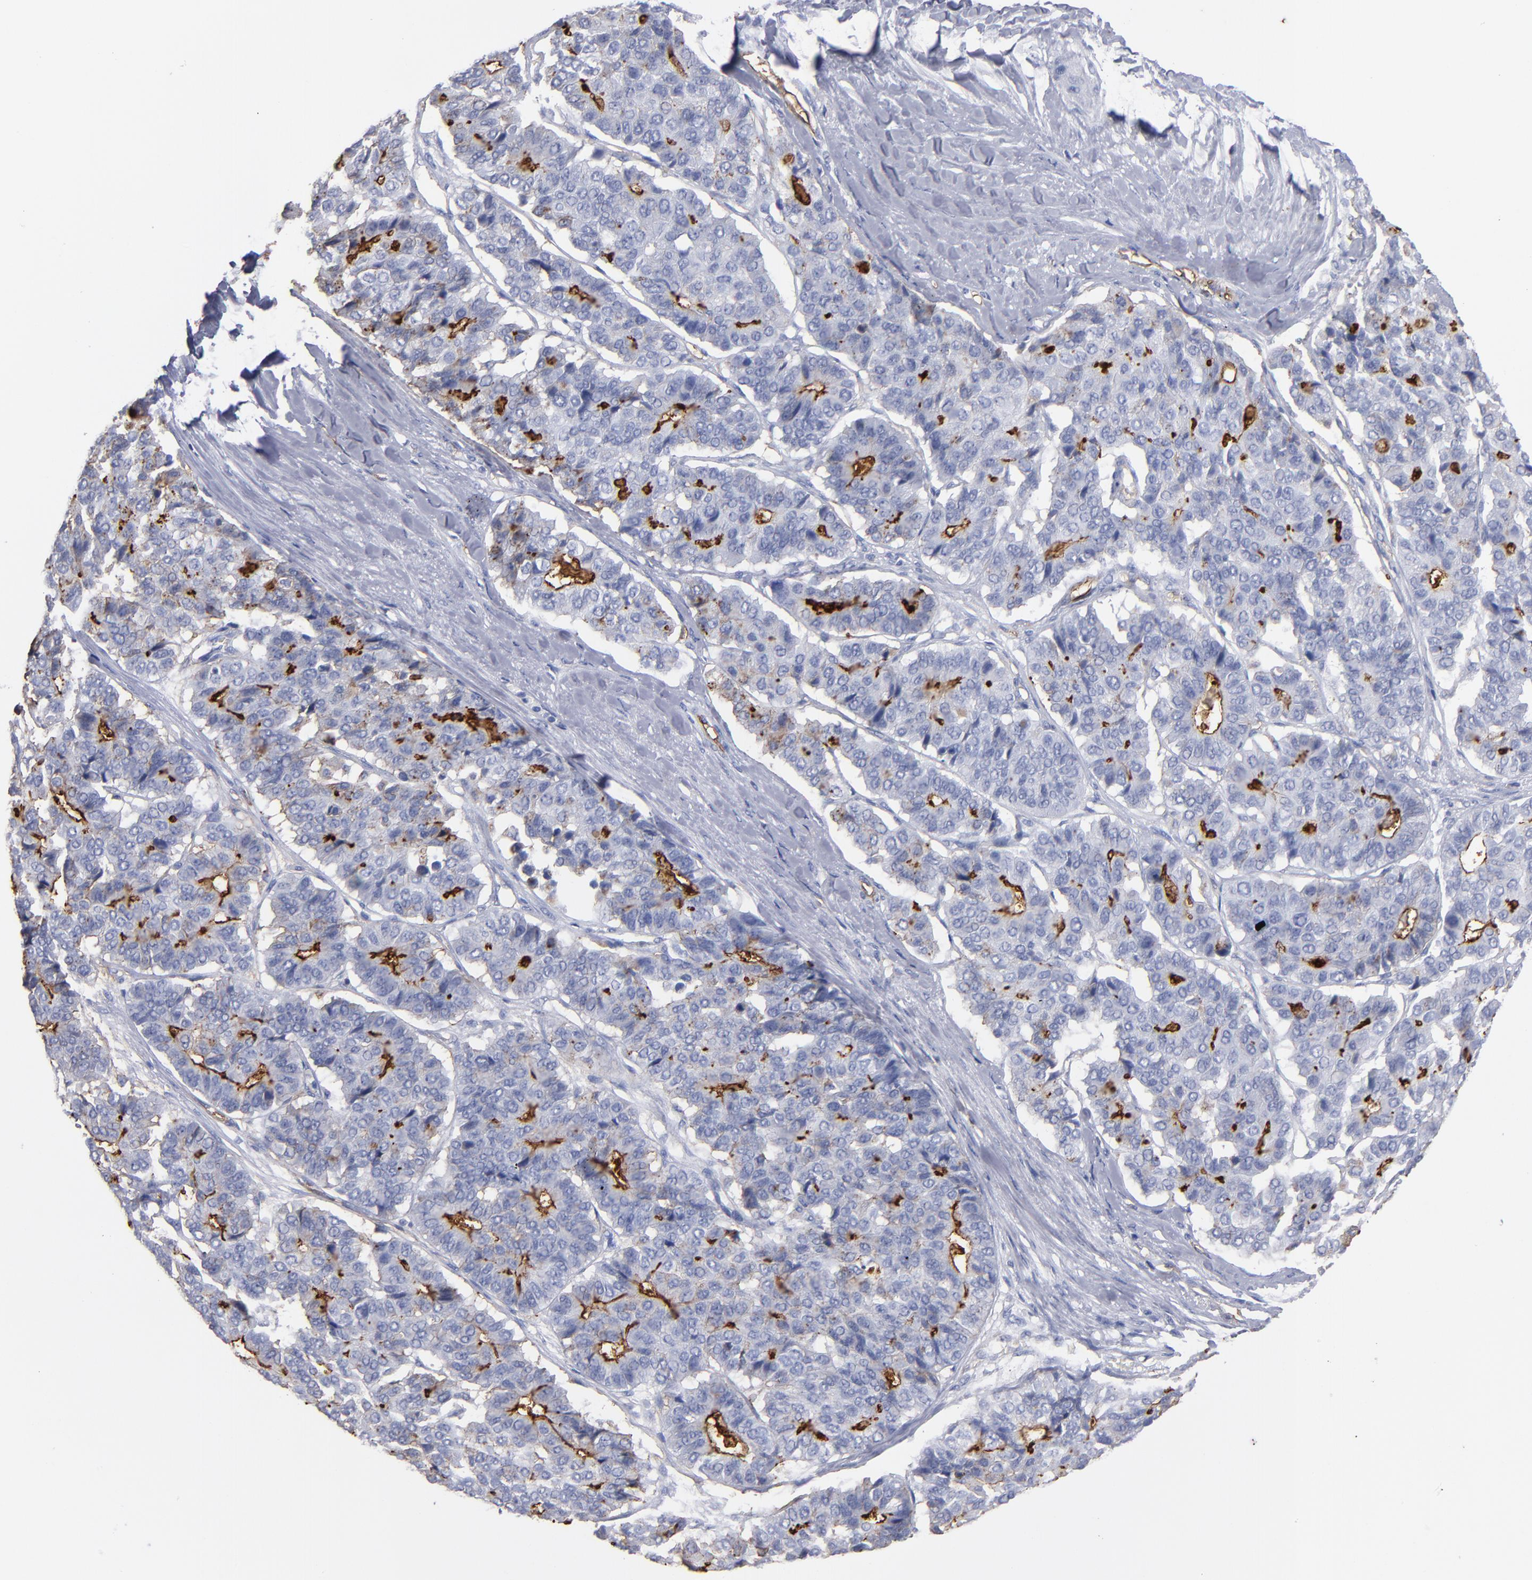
{"staining": {"intensity": "moderate", "quantity": "<25%", "location": "cytoplasmic/membranous"}, "tissue": "pancreatic cancer", "cell_type": "Tumor cells", "image_type": "cancer", "snomed": [{"axis": "morphology", "description": "Adenocarcinoma, NOS"}, {"axis": "topography", "description": "Pancreas"}], "caption": "Protein analysis of pancreatic cancer tissue demonstrates moderate cytoplasmic/membranous staining in about <25% of tumor cells.", "gene": "TM4SF1", "patient": {"sex": "male", "age": 50}}